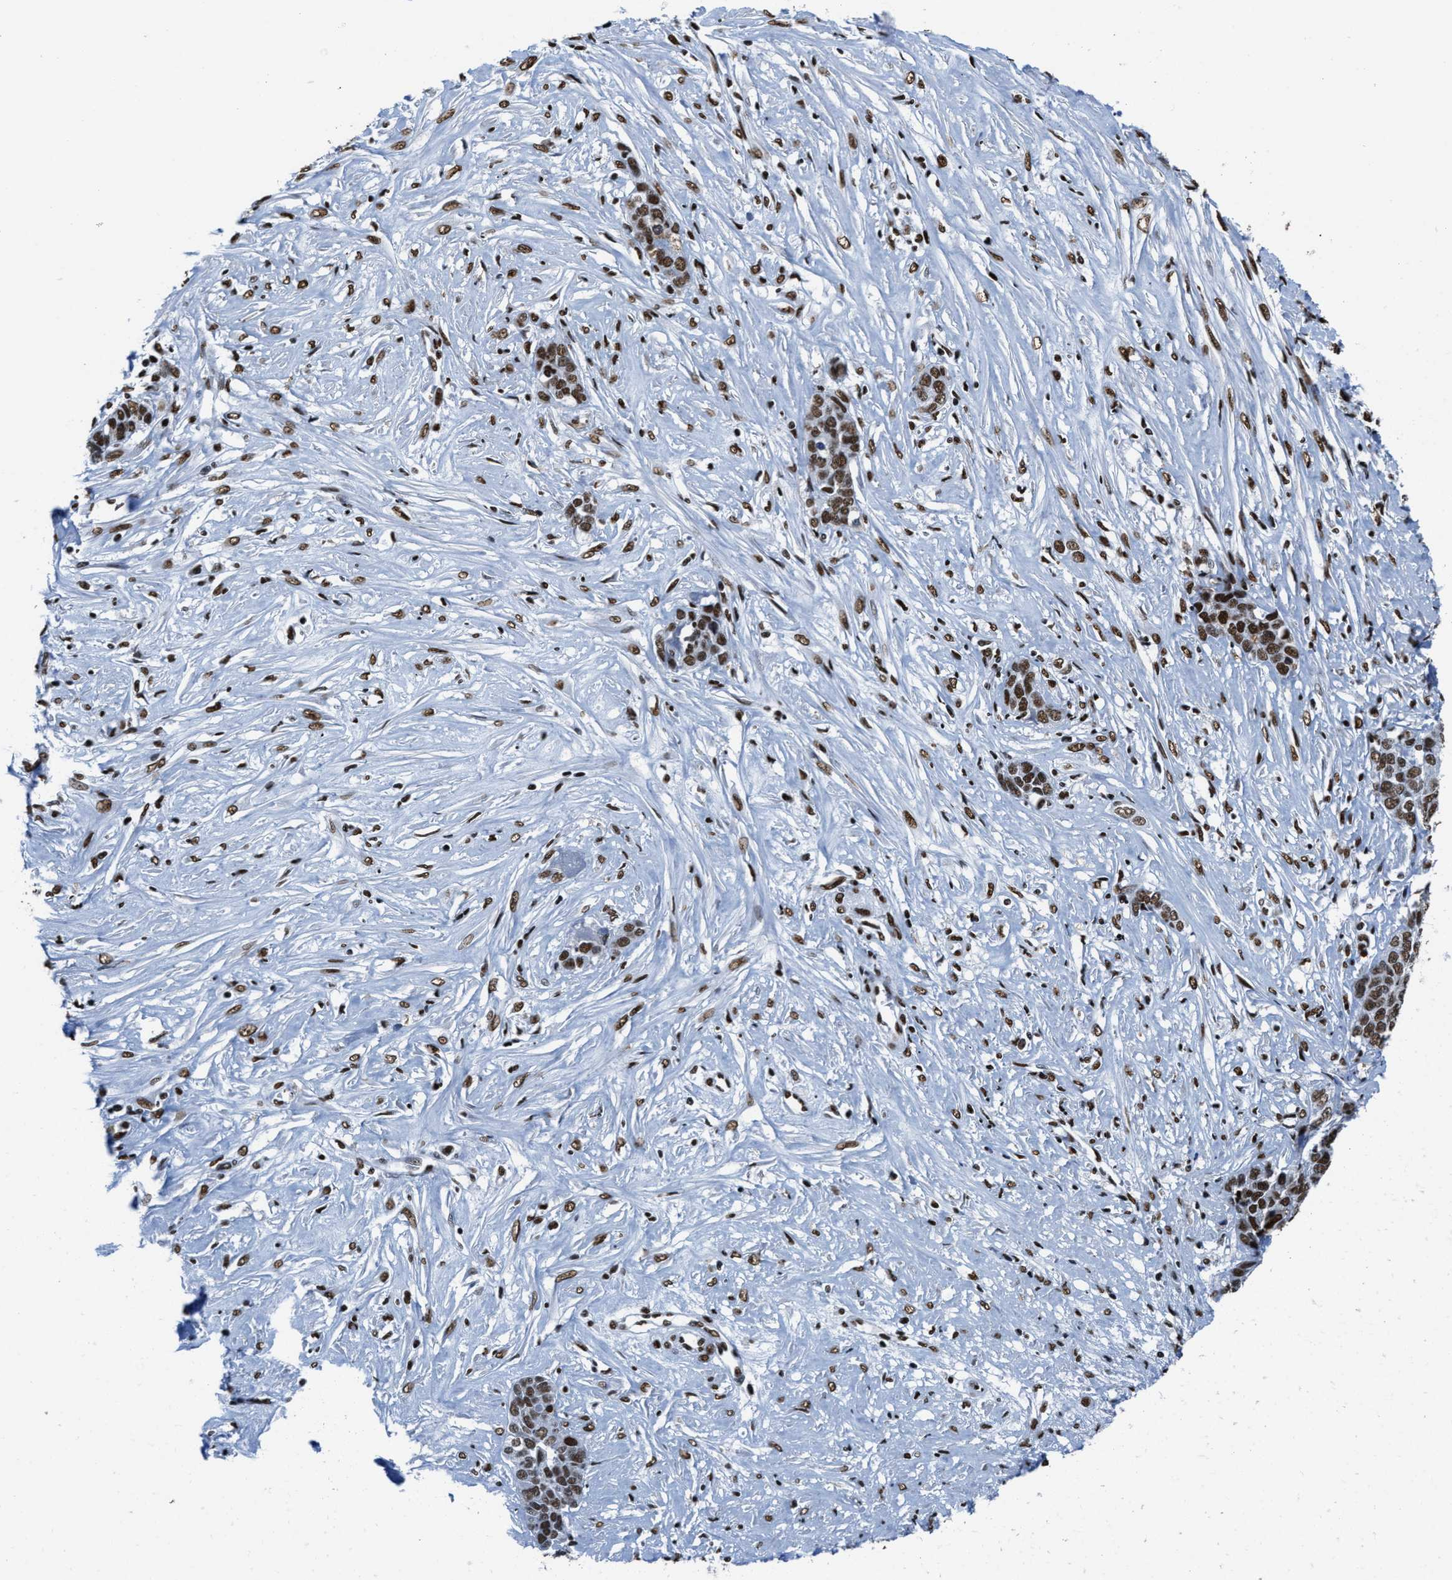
{"staining": {"intensity": "moderate", "quantity": ">75%", "location": "nuclear"}, "tissue": "ovarian cancer", "cell_type": "Tumor cells", "image_type": "cancer", "snomed": [{"axis": "morphology", "description": "Cystadenocarcinoma, serous, NOS"}, {"axis": "topography", "description": "Ovary"}], "caption": "The immunohistochemical stain highlights moderate nuclear staining in tumor cells of ovarian cancer tissue.", "gene": "SMARCC2", "patient": {"sex": "female", "age": 44}}